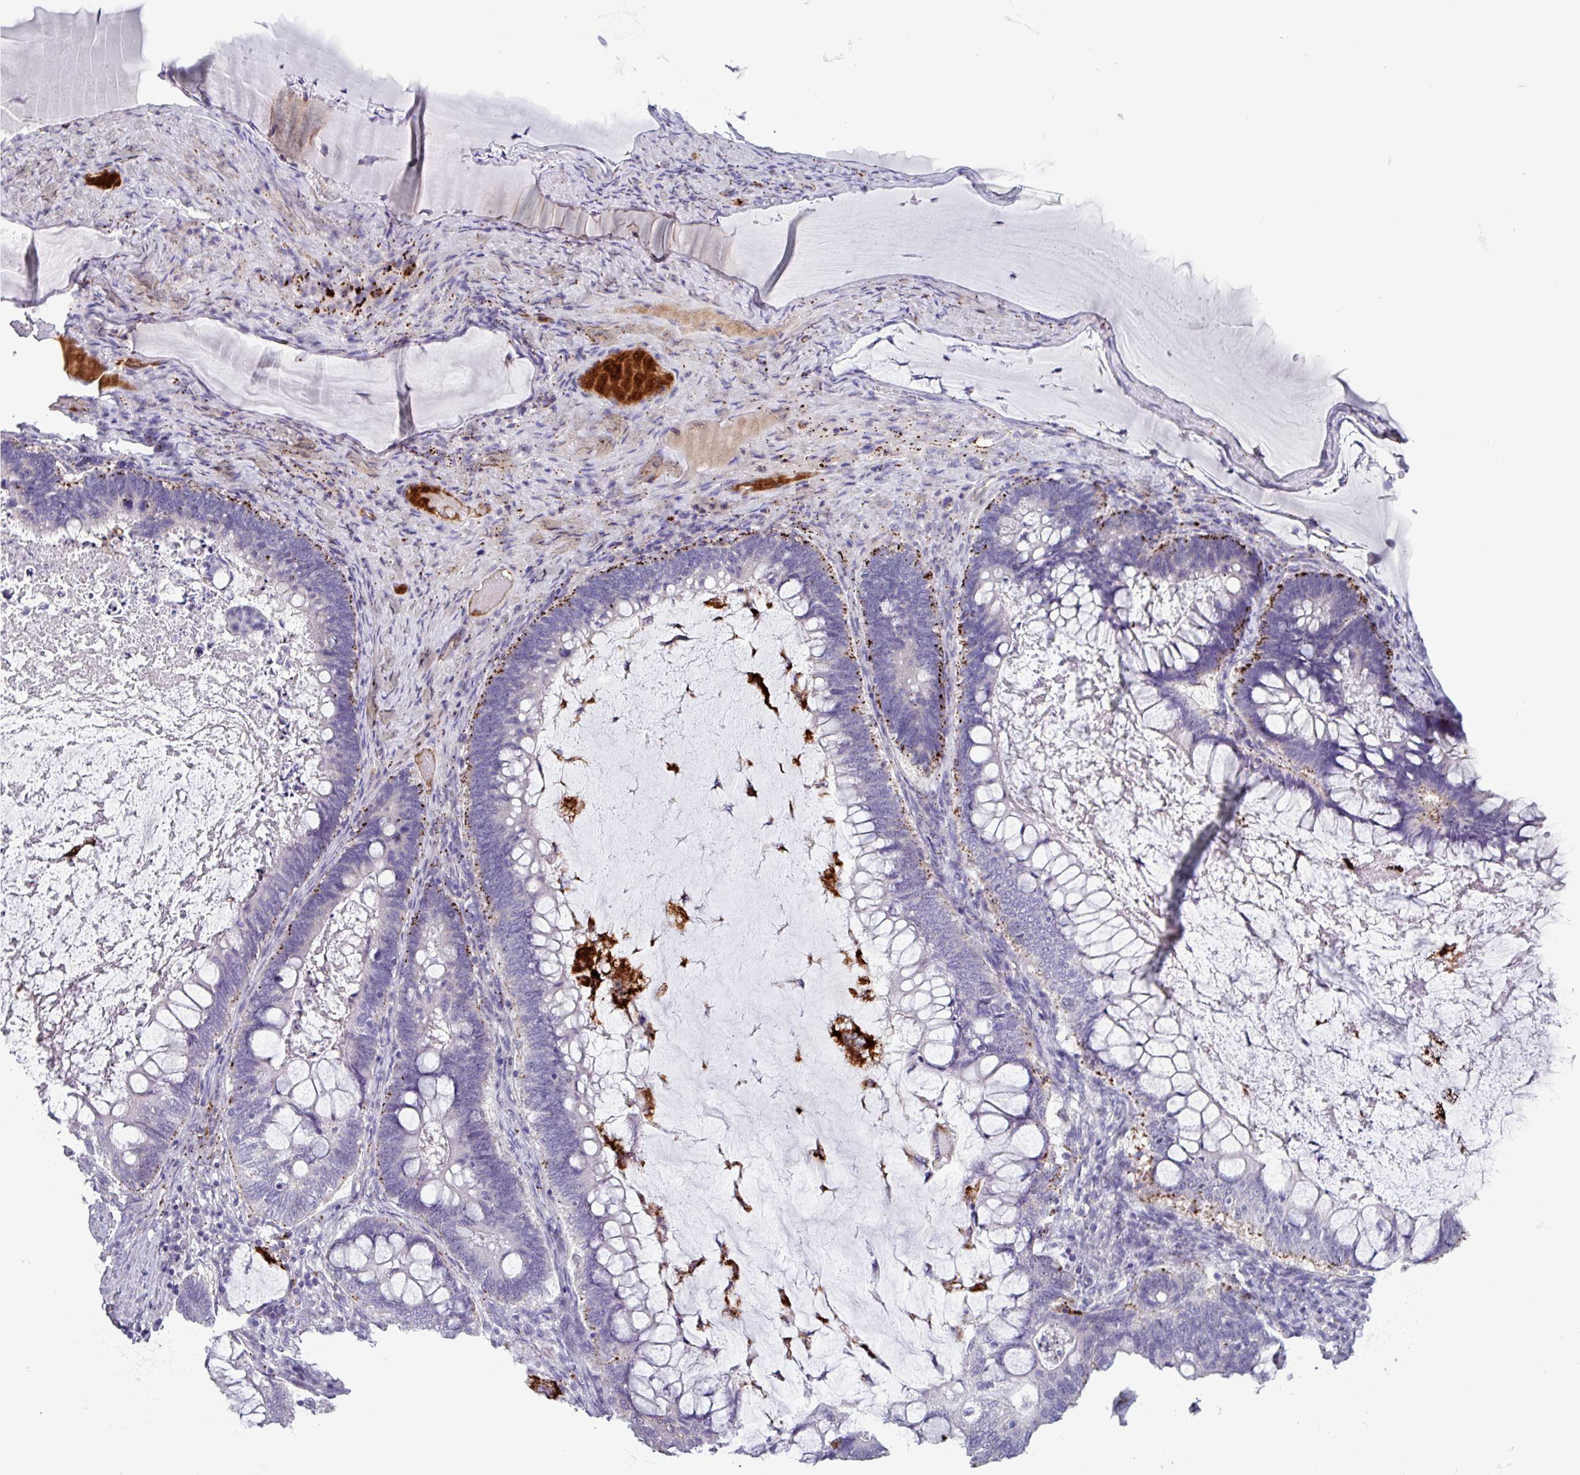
{"staining": {"intensity": "negative", "quantity": "none", "location": "none"}, "tissue": "ovarian cancer", "cell_type": "Tumor cells", "image_type": "cancer", "snomed": [{"axis": "morphology", "description": "Cystadenocarcinoma, mucinous, NOS"}, {"axis": "topography", "description": "Ovary"}], "caption": "This is an immunohistochemistry micrograph of human ovarian cancer (mucinous cystadenocarcinoma). There is no expression in tumor cells.", "gene": "PLIN2", "patient": {"sex": "female", "age": 61}}